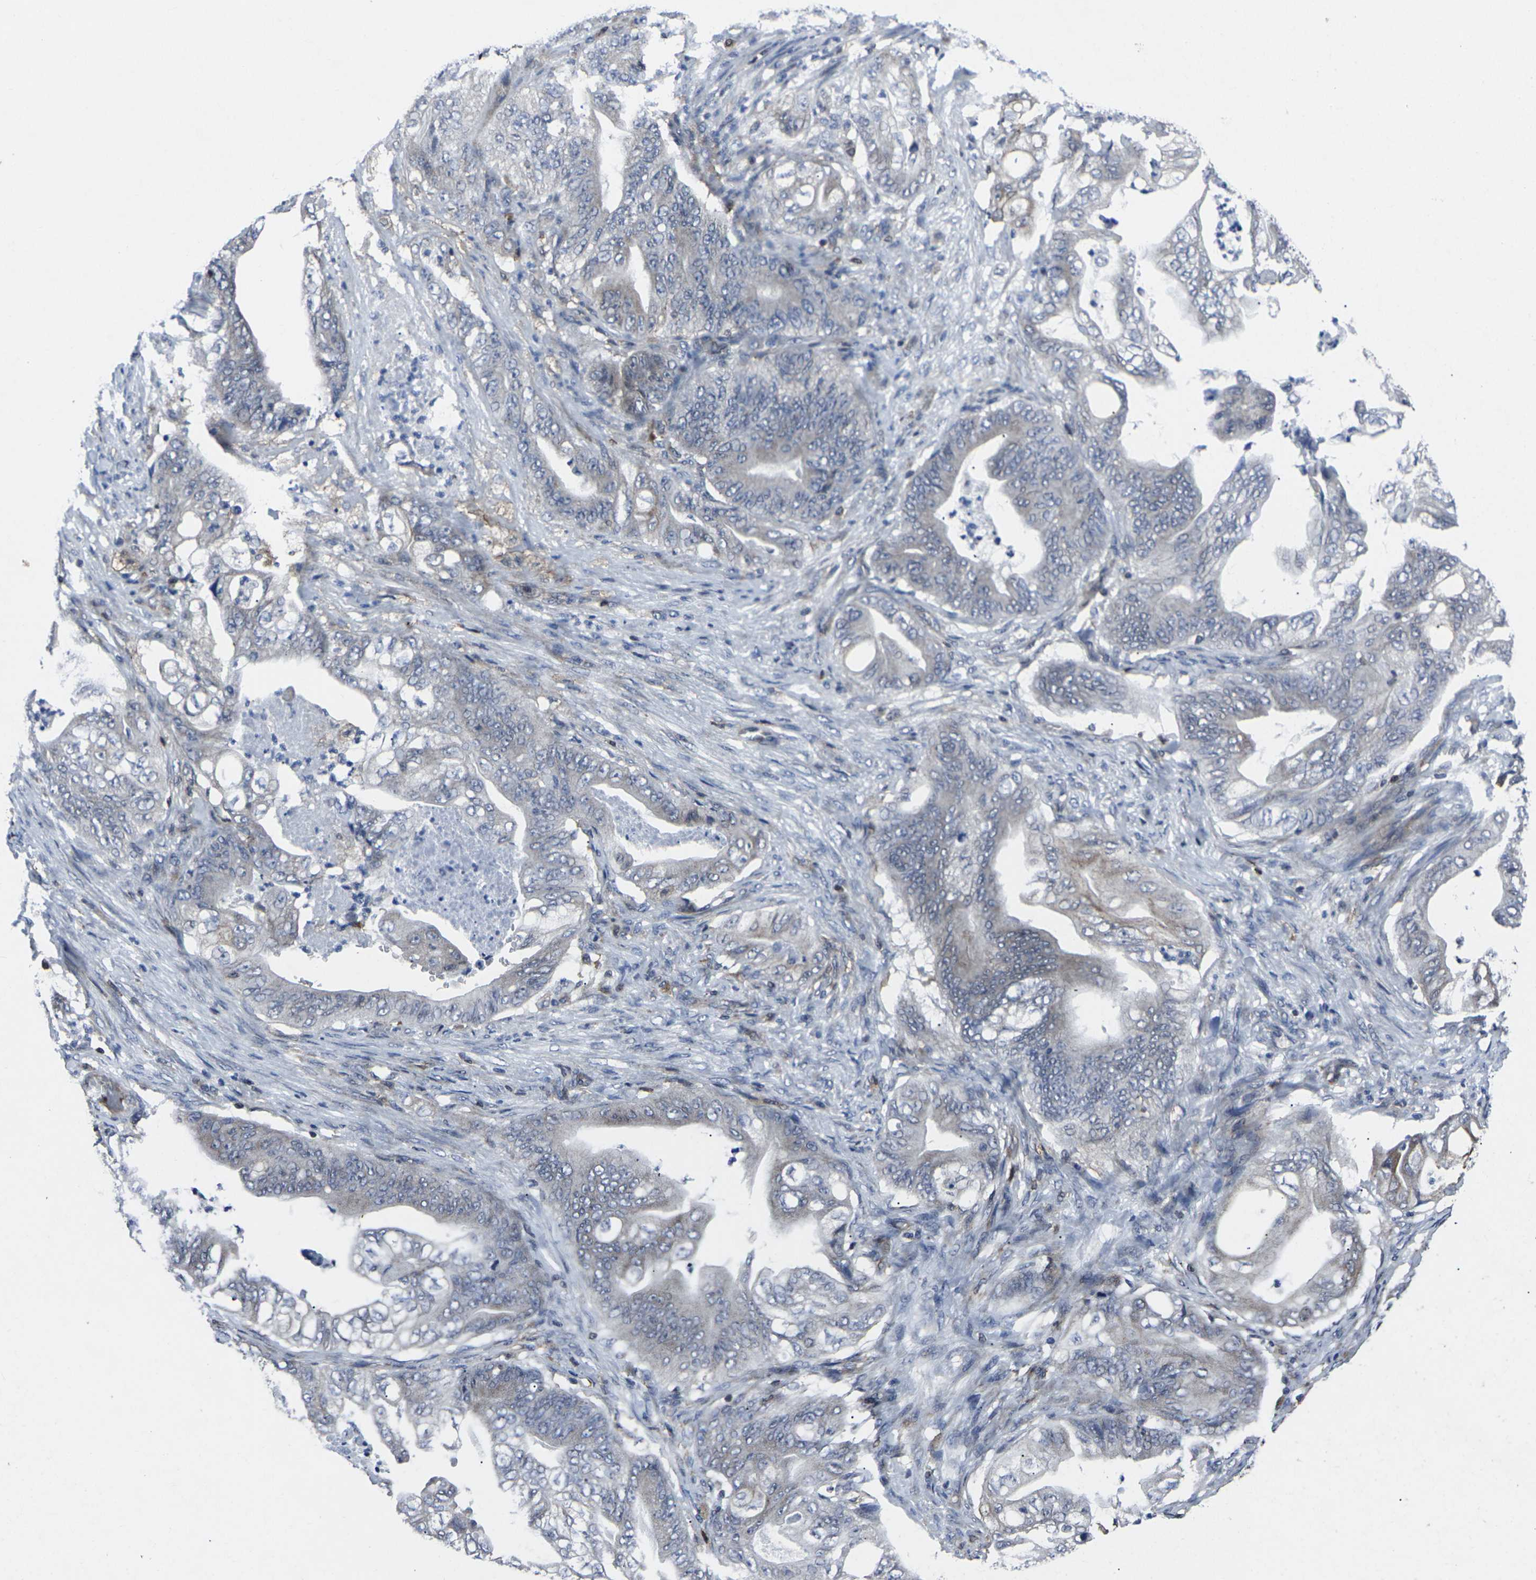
{"staining": {"intensity": "weak", "quantity": "<25%", "location": "cytoplasmic/membranous"}, "tissue": "stomach cancer", "cell_type": "Tumor cells", "image_type": "cancer", "snomed": [{"axis": "morphology", "description": "Adenocarcinoma, NOS"}, {"axis": "topography", "description": "Stomach"}], "caption": "A histopathology image of stomach adenocarcinoma stained for a protein exhibits no brown staining in tumor cells.", "gene": "STAT4", "patient": {"sex": "female", "age": 73}}